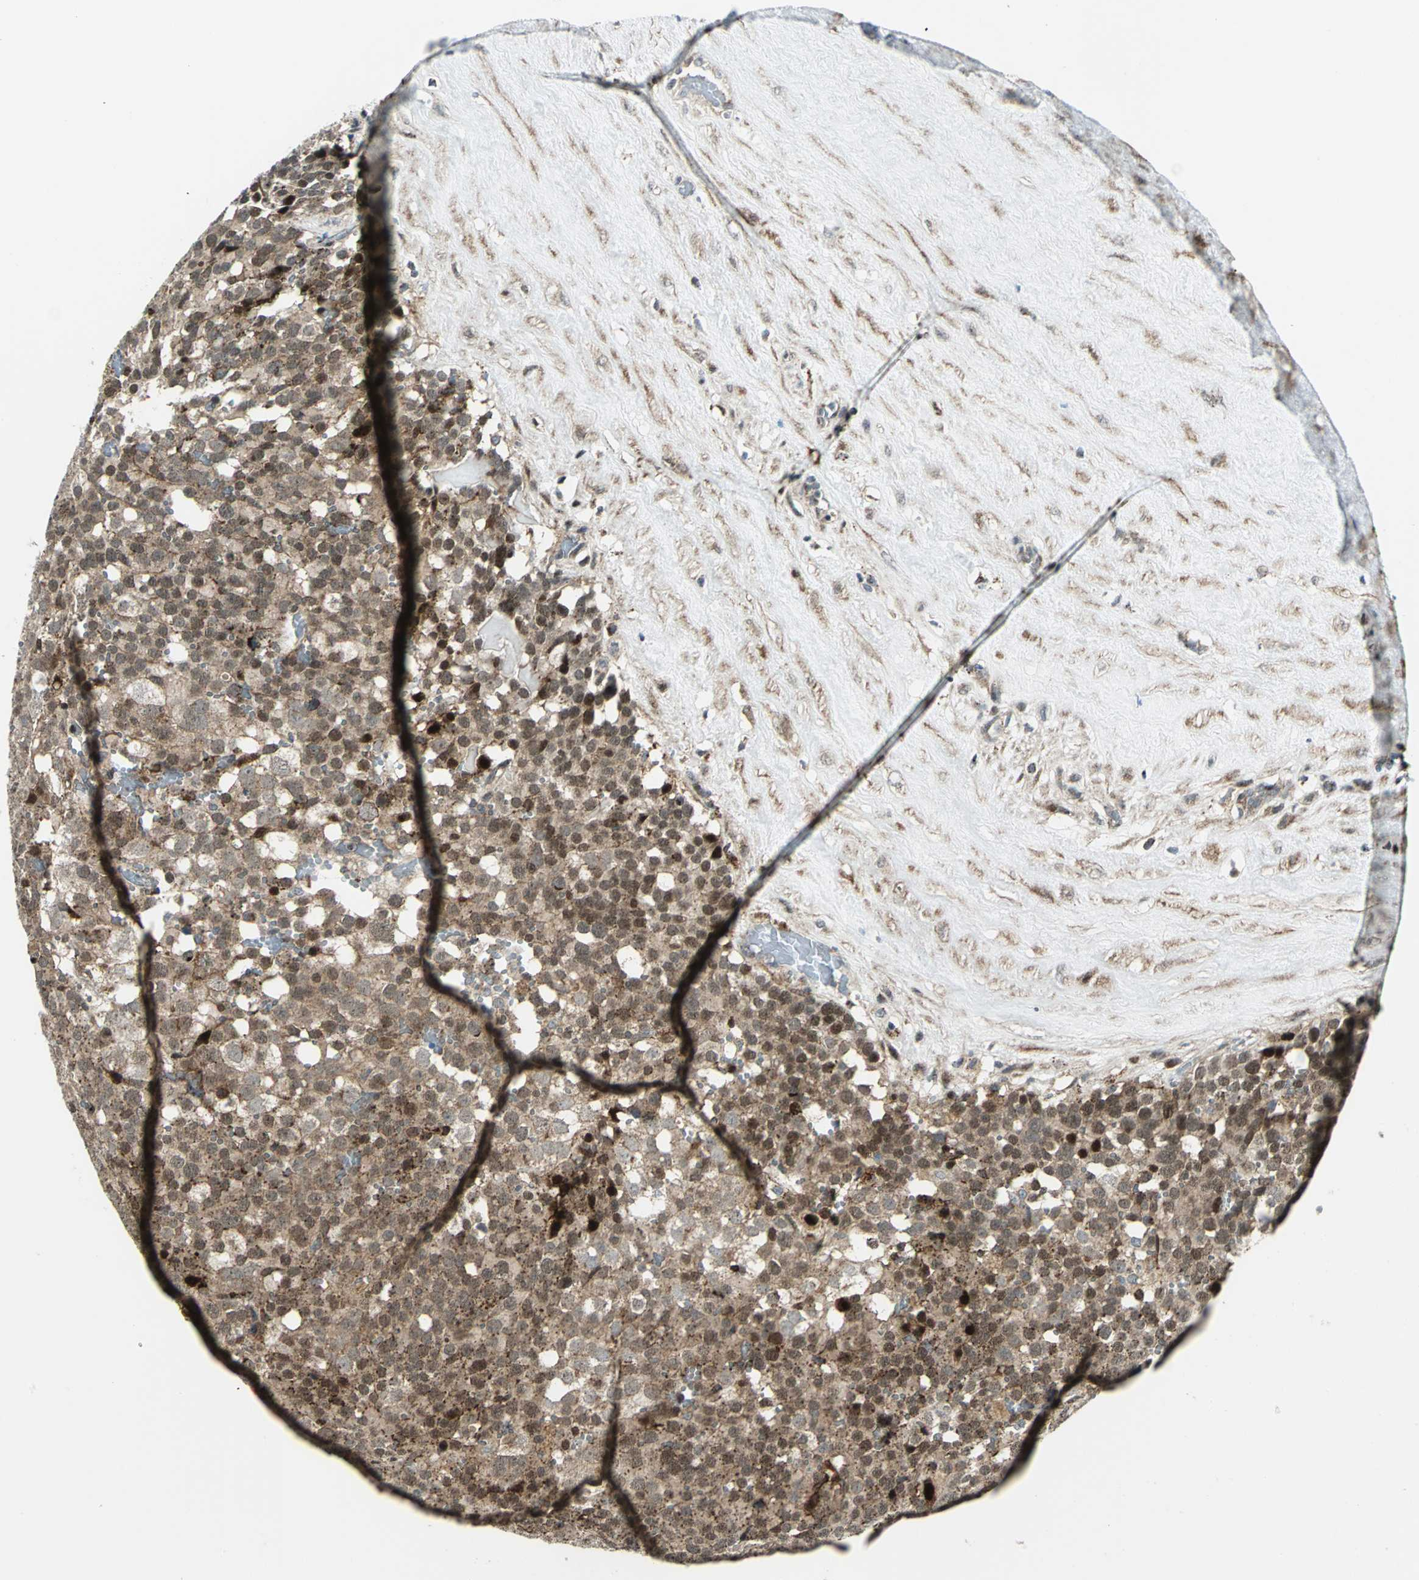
{"staining": {"intensity": "moderate", "quantity": ">75%", "location": "cytoplasmic/membranous,nuclear"}, "tissue": "testis cancer", "cell_type": "Tumor cells", "image_type": "cancer", "snomed": [{"axis": "morphology", "description": "Seminoma, NOS"}, {"axis": "topography", "description": "Testis"}], "caption": "Protein expression analysis of human seminoma (testis) reveals moderate cytoplasmic/membranous and nuclear staining in approximately >75% of tumor cells.", "gene": "ATP6V1A", "patient": {"sex": "male", "age": 71}}